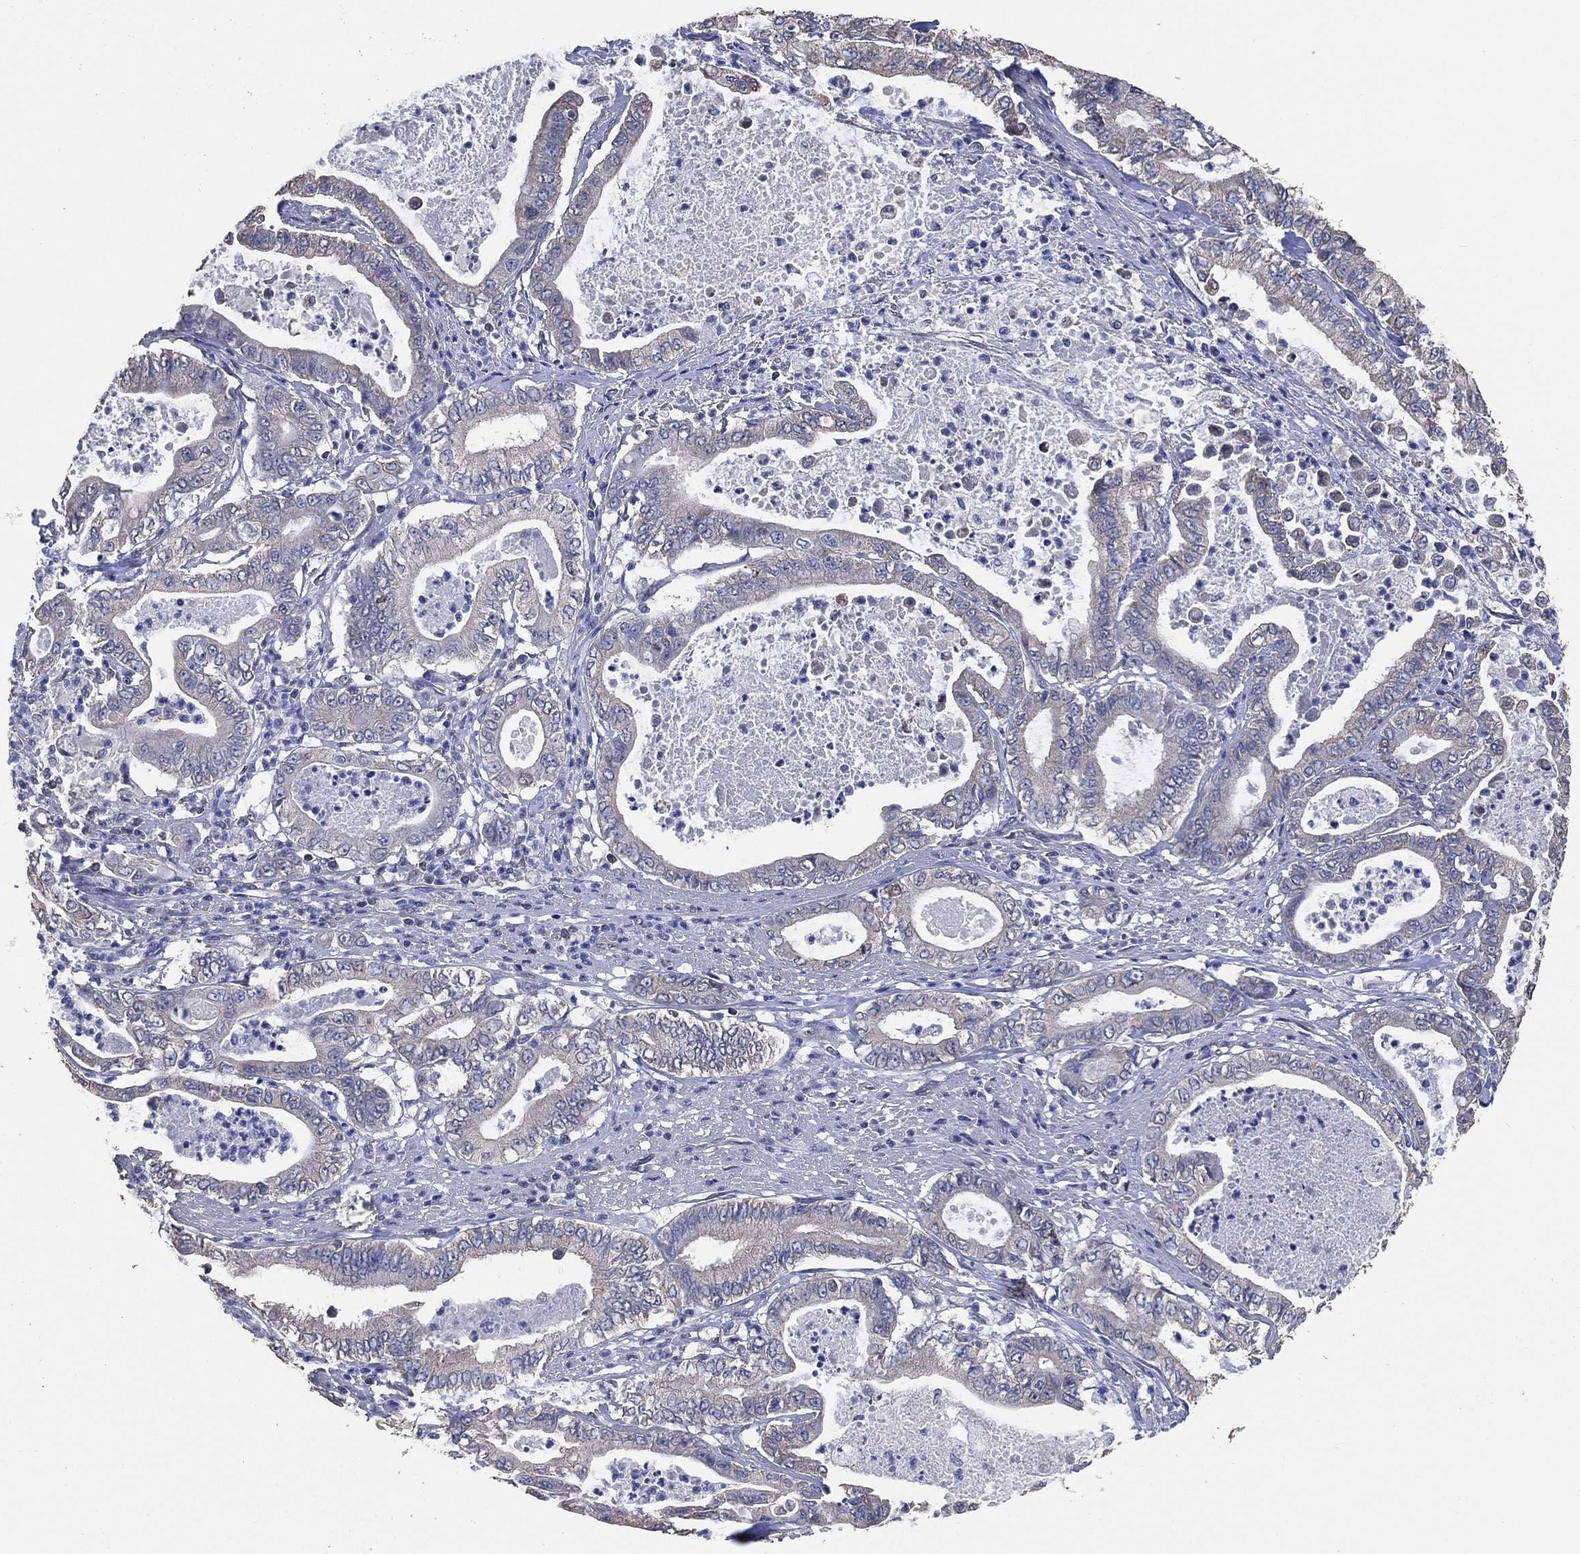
{"staining": {"intensity": "negative", "quantity": "none", "location": "none"}, "tissue": "pancreatic cancer", "cell_type": "Tumor cells", "image_type": "cancer", "snomed": [{"axis": "morphology", "description": "Adenocarcinoma, NOS"}, {"axis": "topography", "description": "Pancreas"}], "caption": "High magnification brightfield microscopy of pancreatic cancer (adenocarcinoma) stained with DAB (brown) and counterstained with hematoxylin (blue): tumor cells show no significant expression.", "gene": "KLK5", "patient": {"sex": "male", "age": 71}}